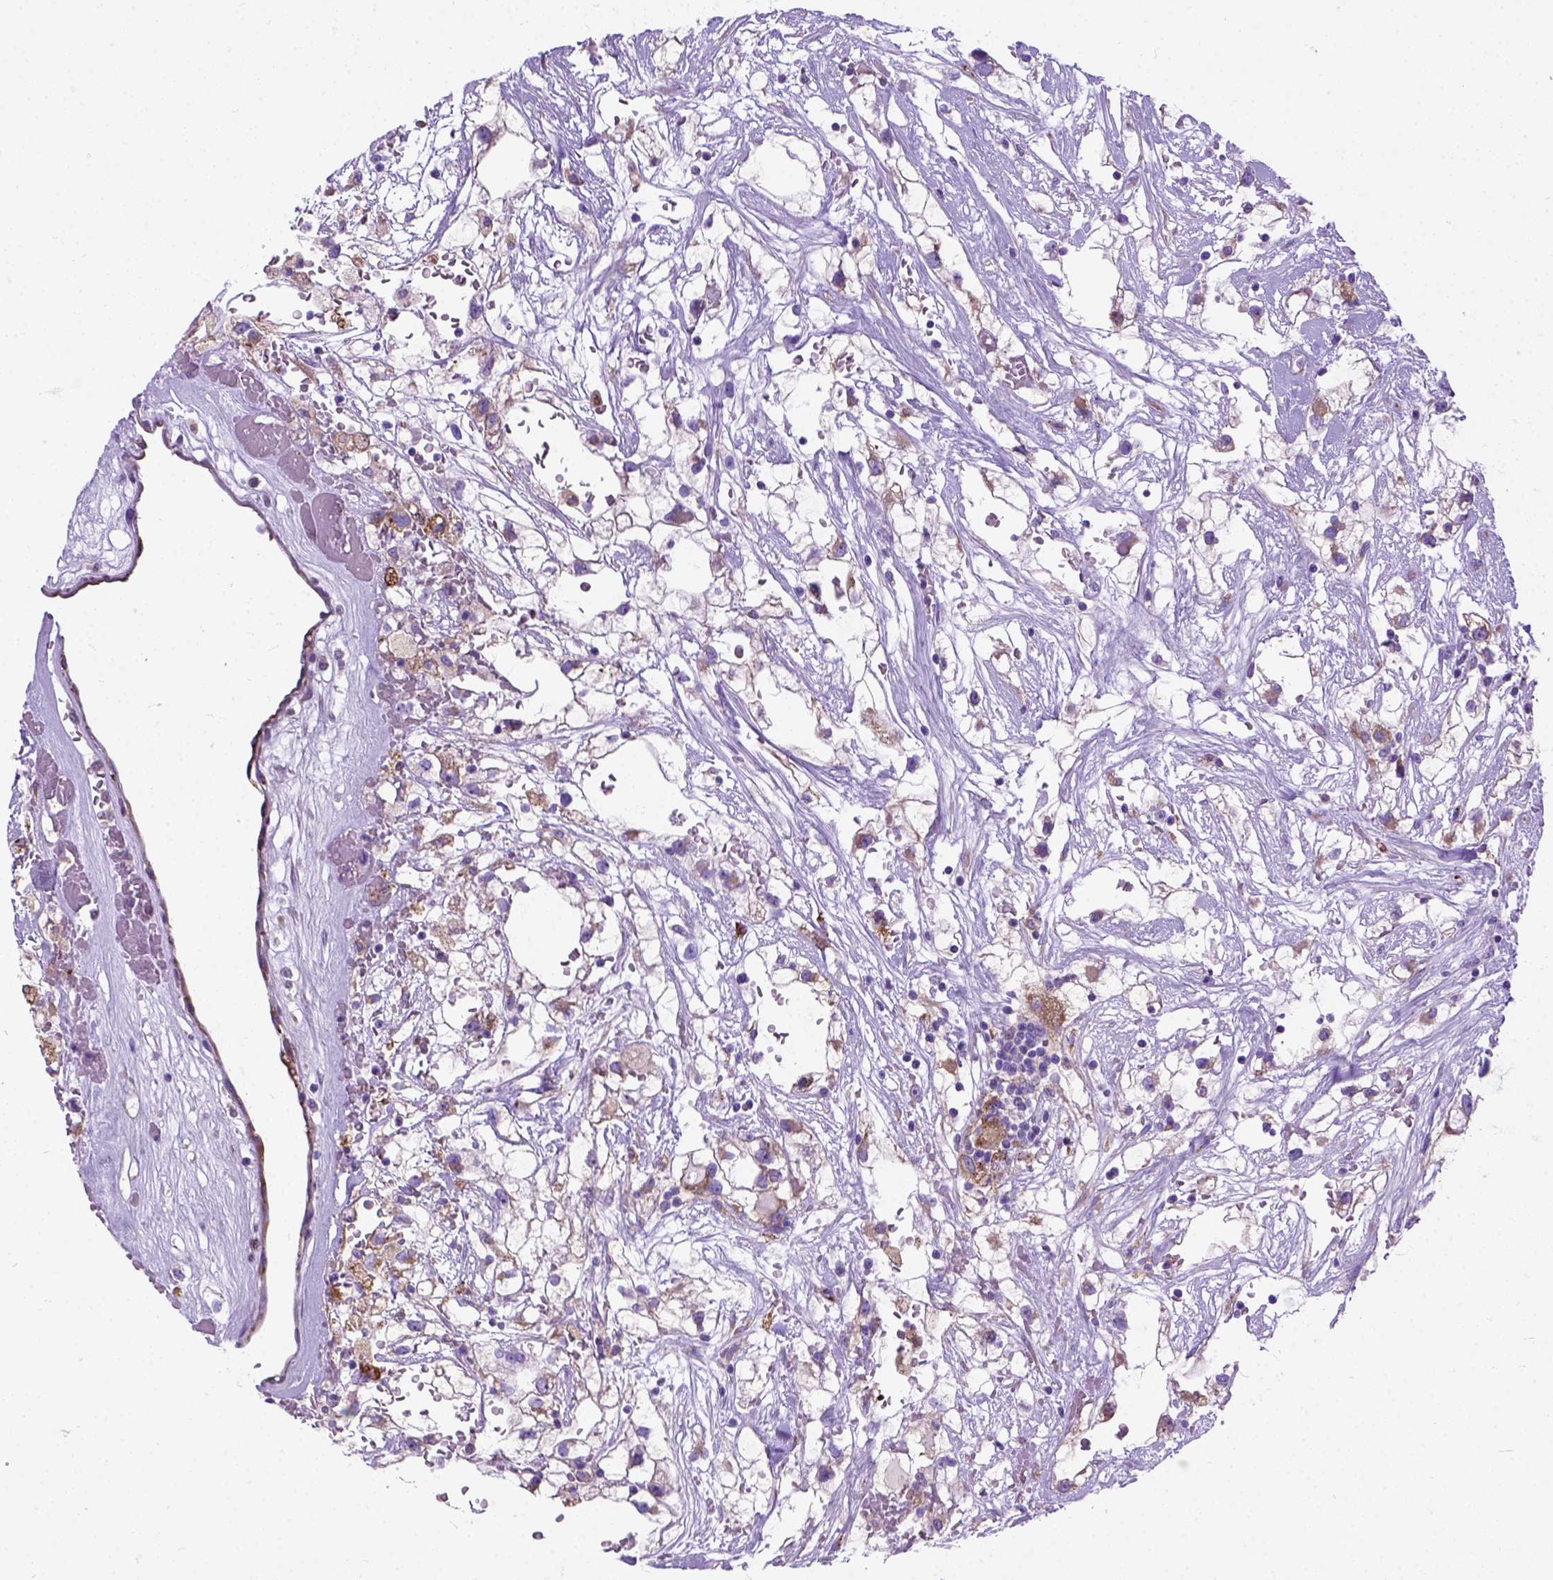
{"staining": {"intensity": "moderate", "quantity": ">75%", "location": "cytoplasmic/membranous"}, "tissue": "renal cancer", "cell_type": "Tumor cells", "image_type": "cancer", "snomed": [{"axis": "morphology", "description": "Adenocarcinoma, NOS"}, {"axis": "topography", "description": "Kidney"}], "caption": "Renal cancer was stained to show a protein in brown. There is medium levels of moderate cytoplasmic/membranous expression in approximately >75% of tumor cells.", "gene": "PLK4", "patient": {"sex": "male", "age": 59}}